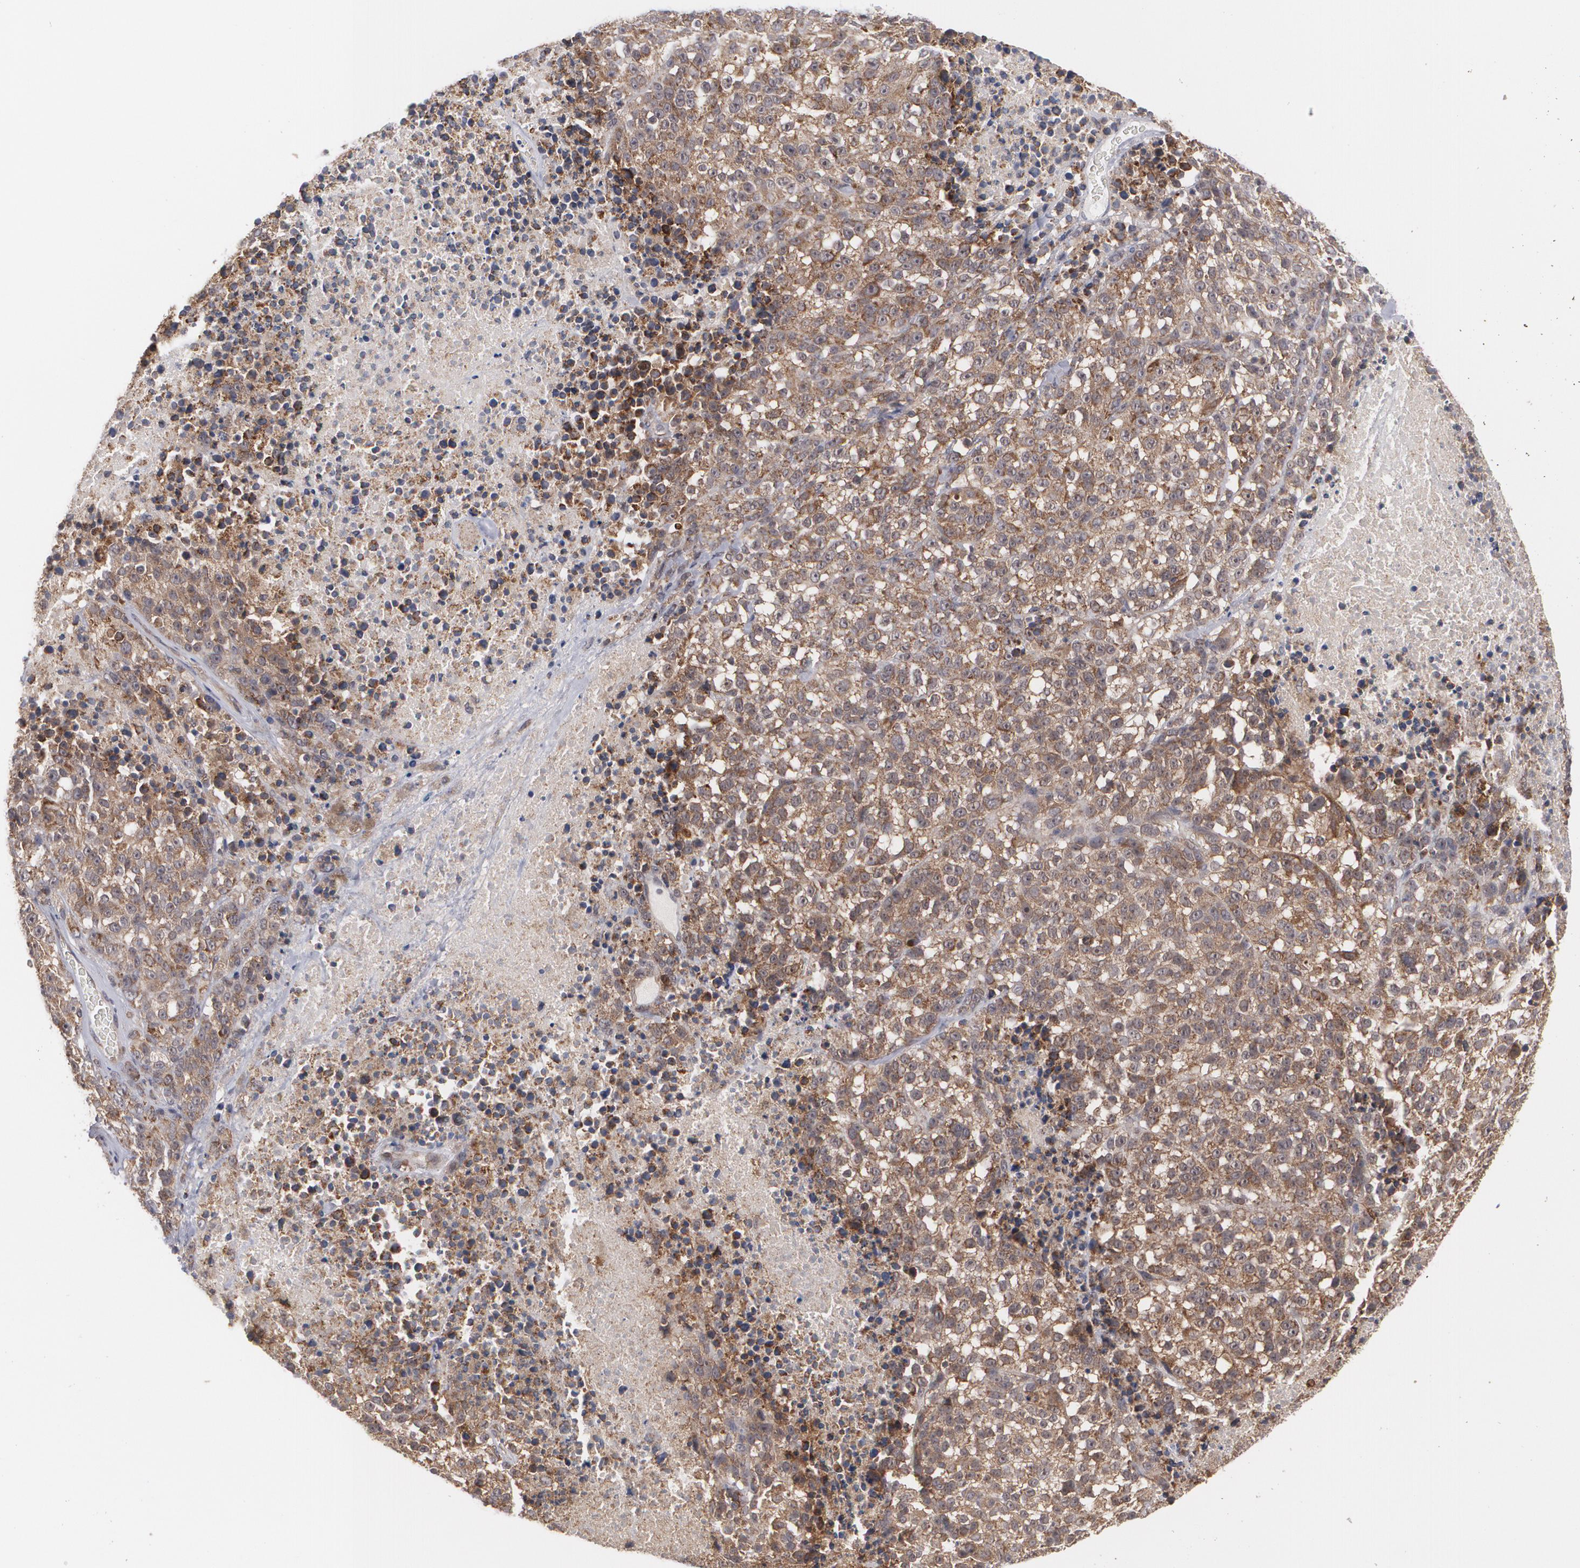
{"staining": {"intensity": "moderate", "quantity": ">75%", "location": "cytoplasmic/membranous"}, "tissue": "melanoma", "cell_type": "Tumor cells", "image_type": "cancer", "snomed": [{"axis": "morphology", "description": "Malignant melanoma, Metastatic site"}, {"axis": "topography", "description": "Cerebral cortex"}], "caption": "Moderate cytoplasmic/membranous positivity for a protein is appreciated in about >75% of tumor cells of malignant melanoma (metastatic site) using immunohistochemistry.", "gene": "BMP6", "patient": {"sex": "female", "age": 52}}